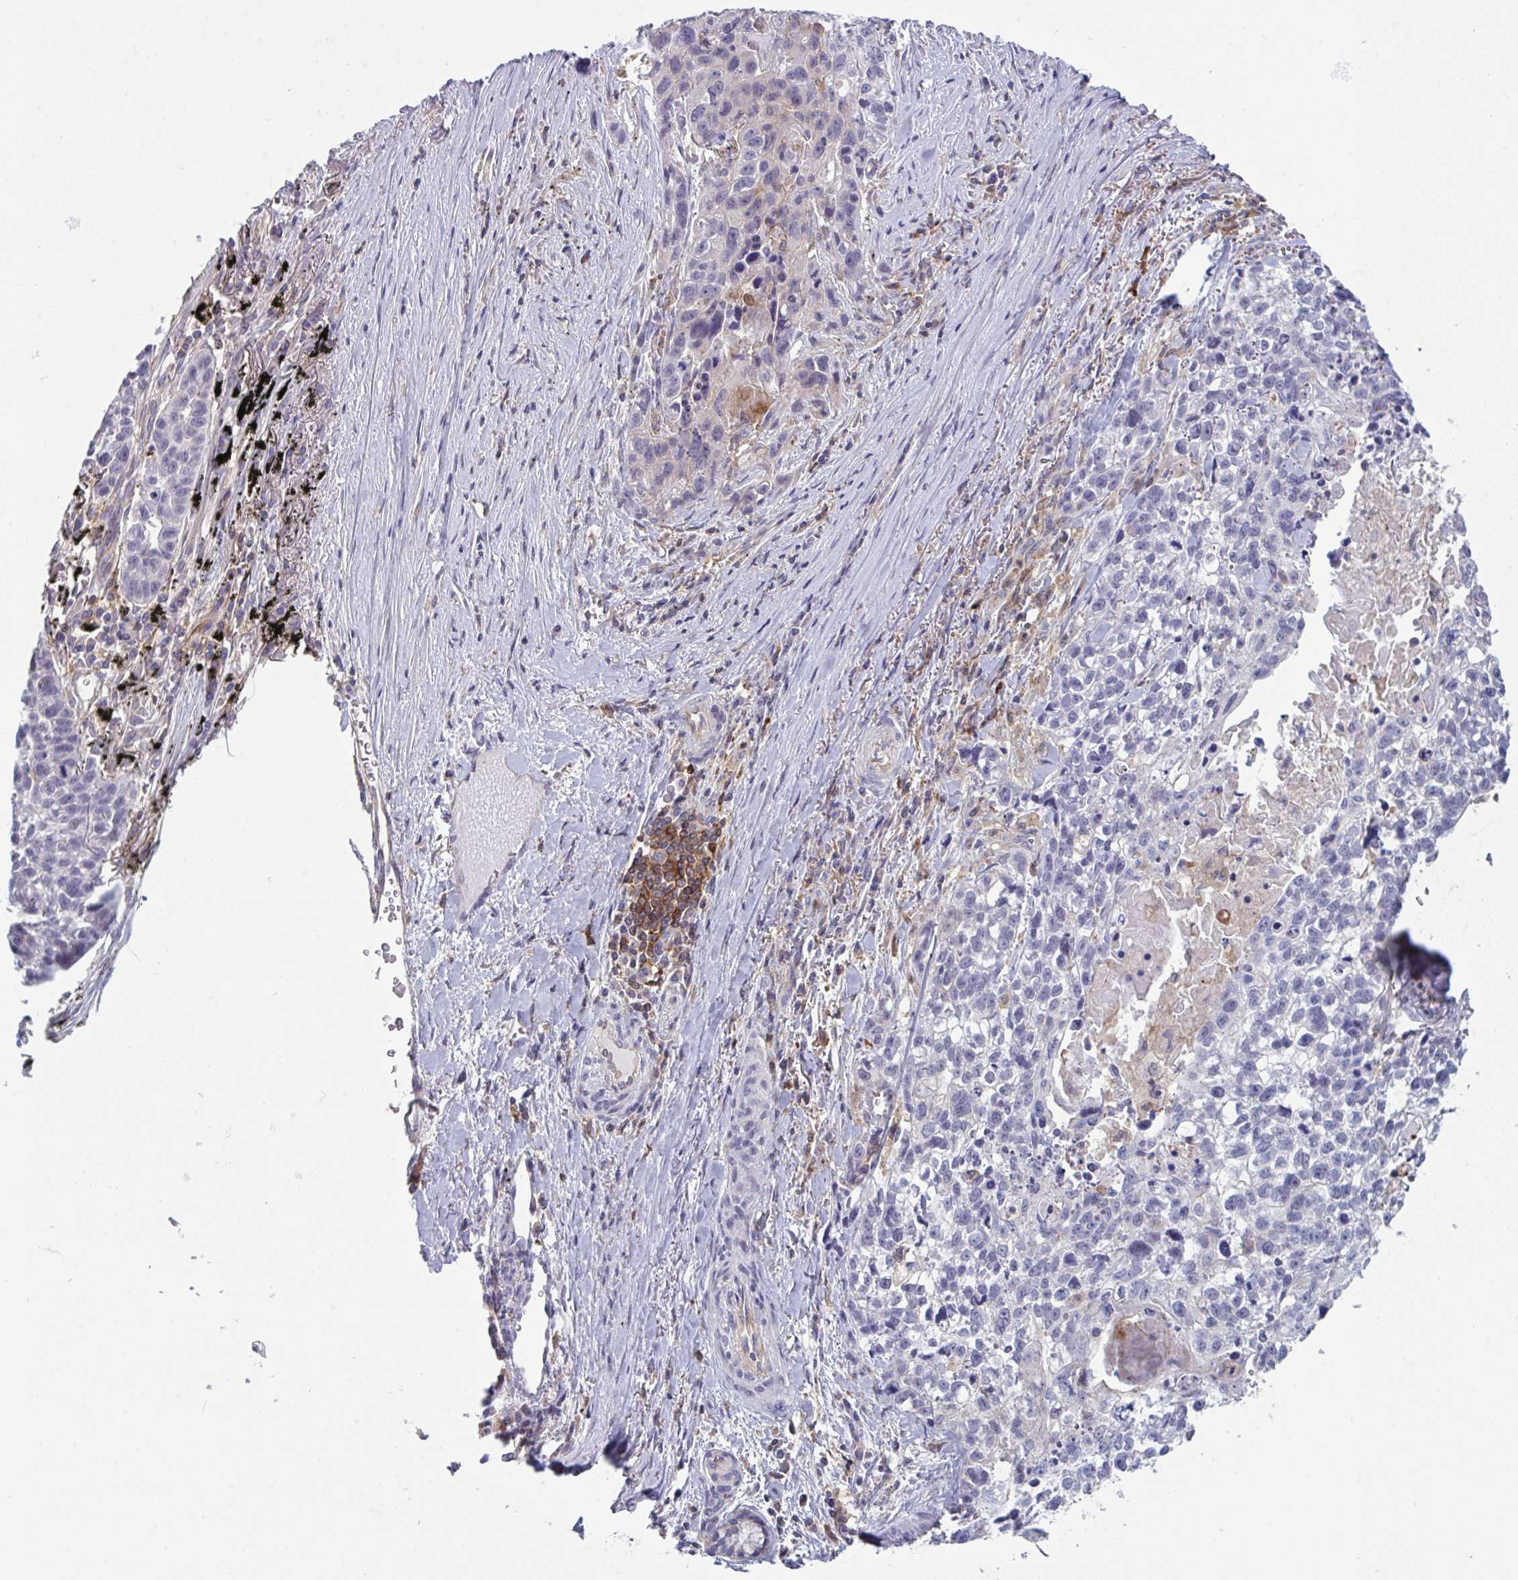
{"staining": {"intensity": "negative", "quantity": "none", "location": "none"}, "tissue": "lung cancer", "cell_type": "Tumor cells", "image_type": "cancer", "snomed": [{"axis": "morphology", "description": "Squamous cell carcinoma, NOS"}, {"axis": "topography", "description": "Lung"}], "caption": "Tumor cells show no significant positivity in lung cancer (squamous cell carcinoma). (IHC, brightfield microscopy, high magnification).", "gene": "DISP2", "patient": {"sex": "male", "age": 74}}